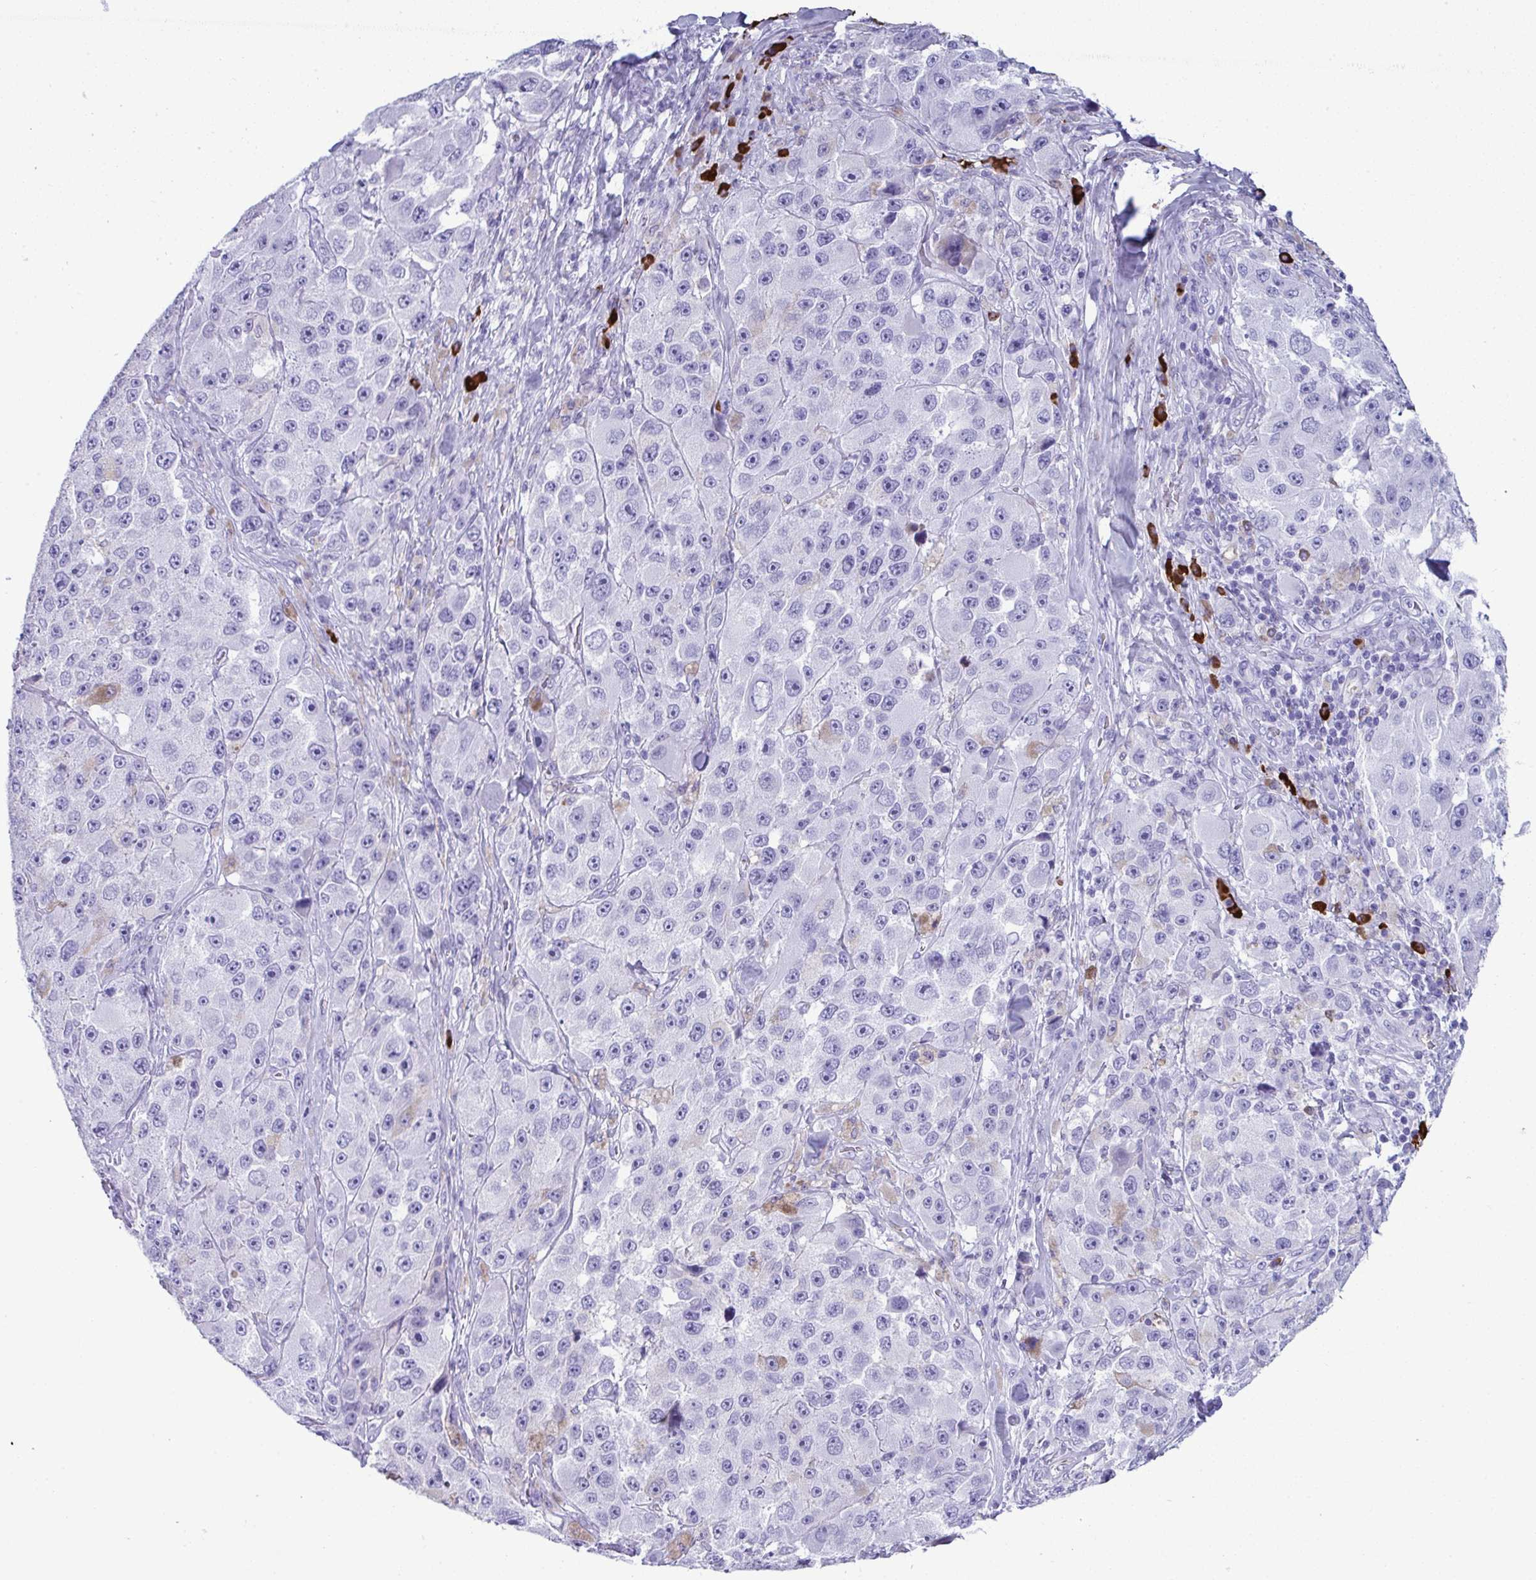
{"staining": {"intensity": "negative", "quantity": "none", "location": "none"}, "tissue": "melanoma", "cell_type": "Tumor cells", "image_type": "cancer", "snomed": [{"axis": "morphology", "description": "Malignant melanoma, Metastatic site"}, {"axis": "topography", "description": "Lymph node"}], "caption": "This micrograph is of malignant melanoma (metastatic site) stained with immunohistochemistry (IHC) to label a protein in brown with the nuclei are counter-stained blue. There is no expression in tumor cells.", "gene": "JCHAIN", "patient": {"sex": "male", "age": 62}}